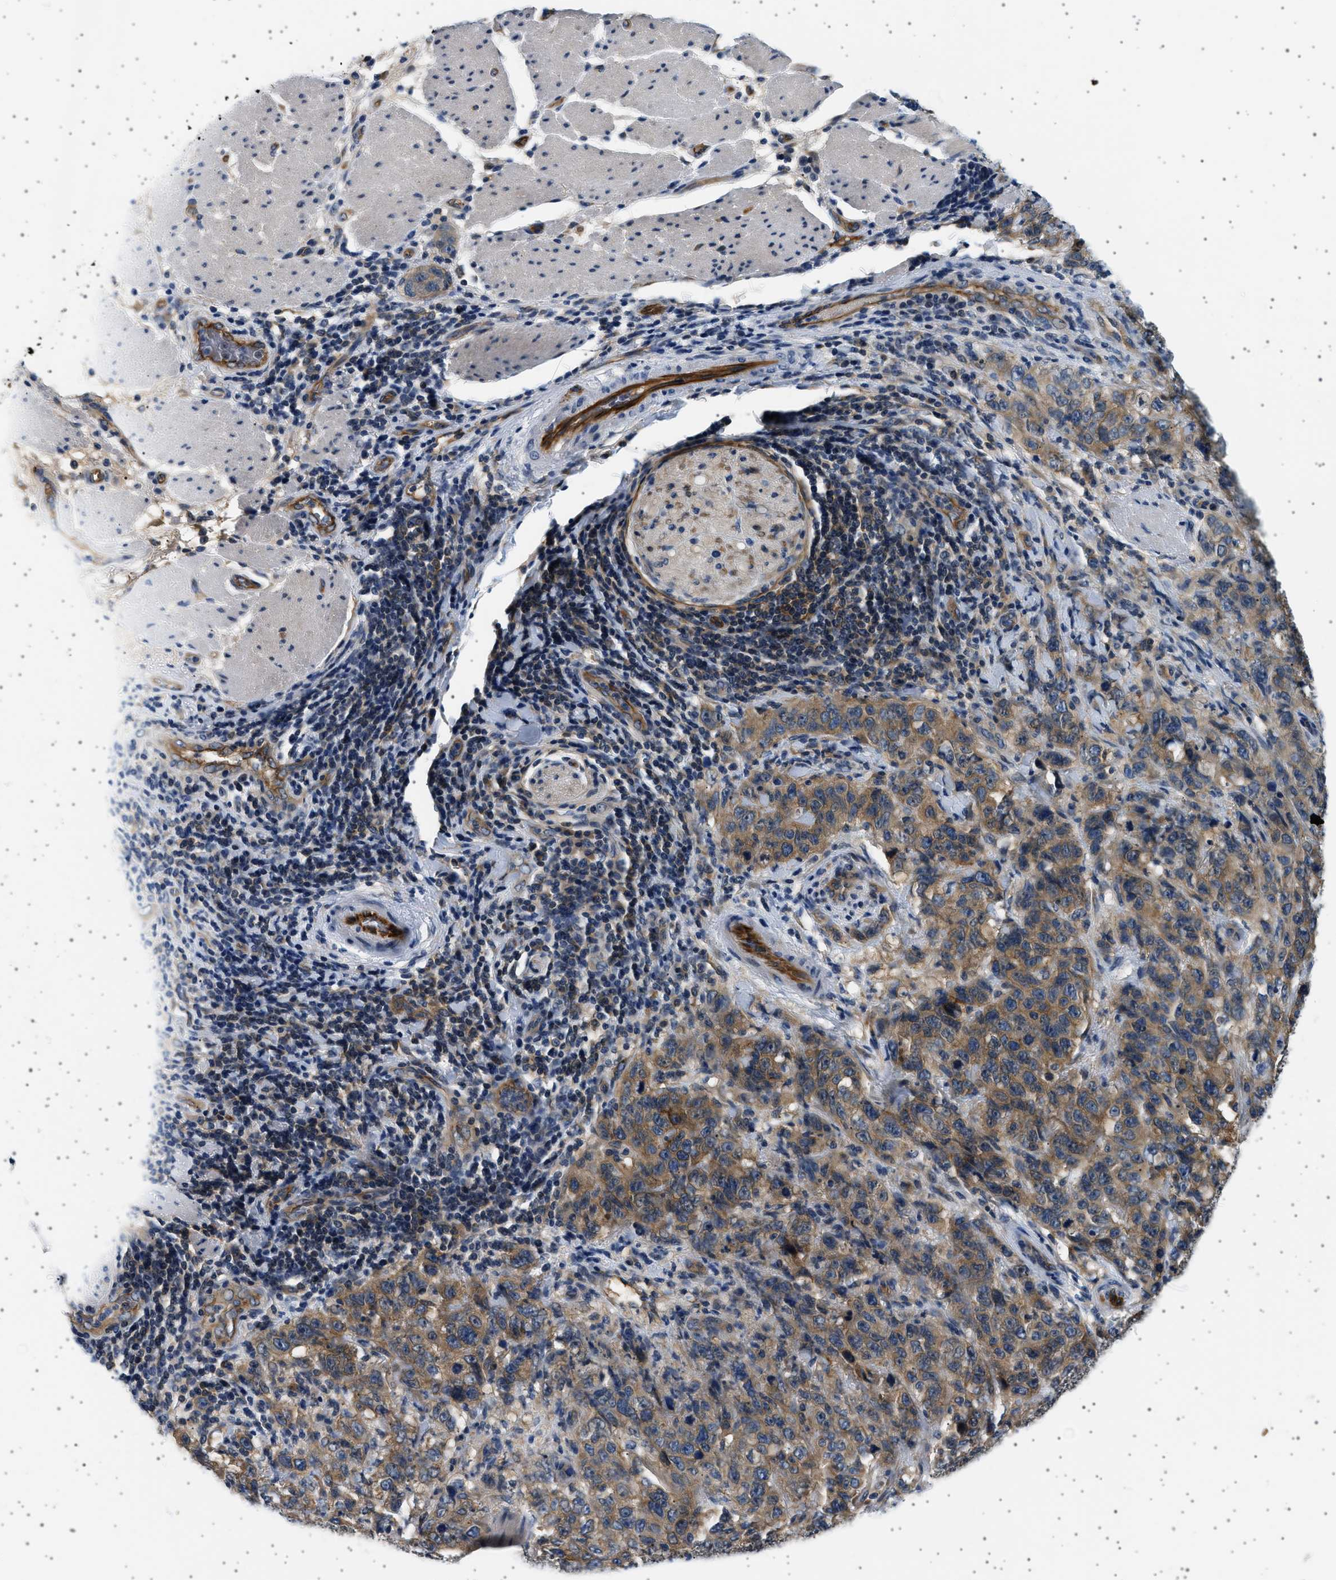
{"staining": {"intensity": "moderate", "quantity": ">75%", "location": "cytoplasmic/membranous"}, "tissue": "stomach cancer", "cell_type": "Tumor cells", "image_type": "cancer", "snomed": [{"axis": "morphology", "description": "Adenocarcinoma, NOS"}, {"axis": "topography", "description": "Stomach"}], "caption": "Stomach cancer (adenocarcinoma) tissue exhibits moderate cytoplasmic/membranous expression in about >75% of tumor cells (brown staining indicates protein expression, while blue staining denotes nuclei).", "gene": "PLPP6", "patient": {"sex": "male", "age": 48}}